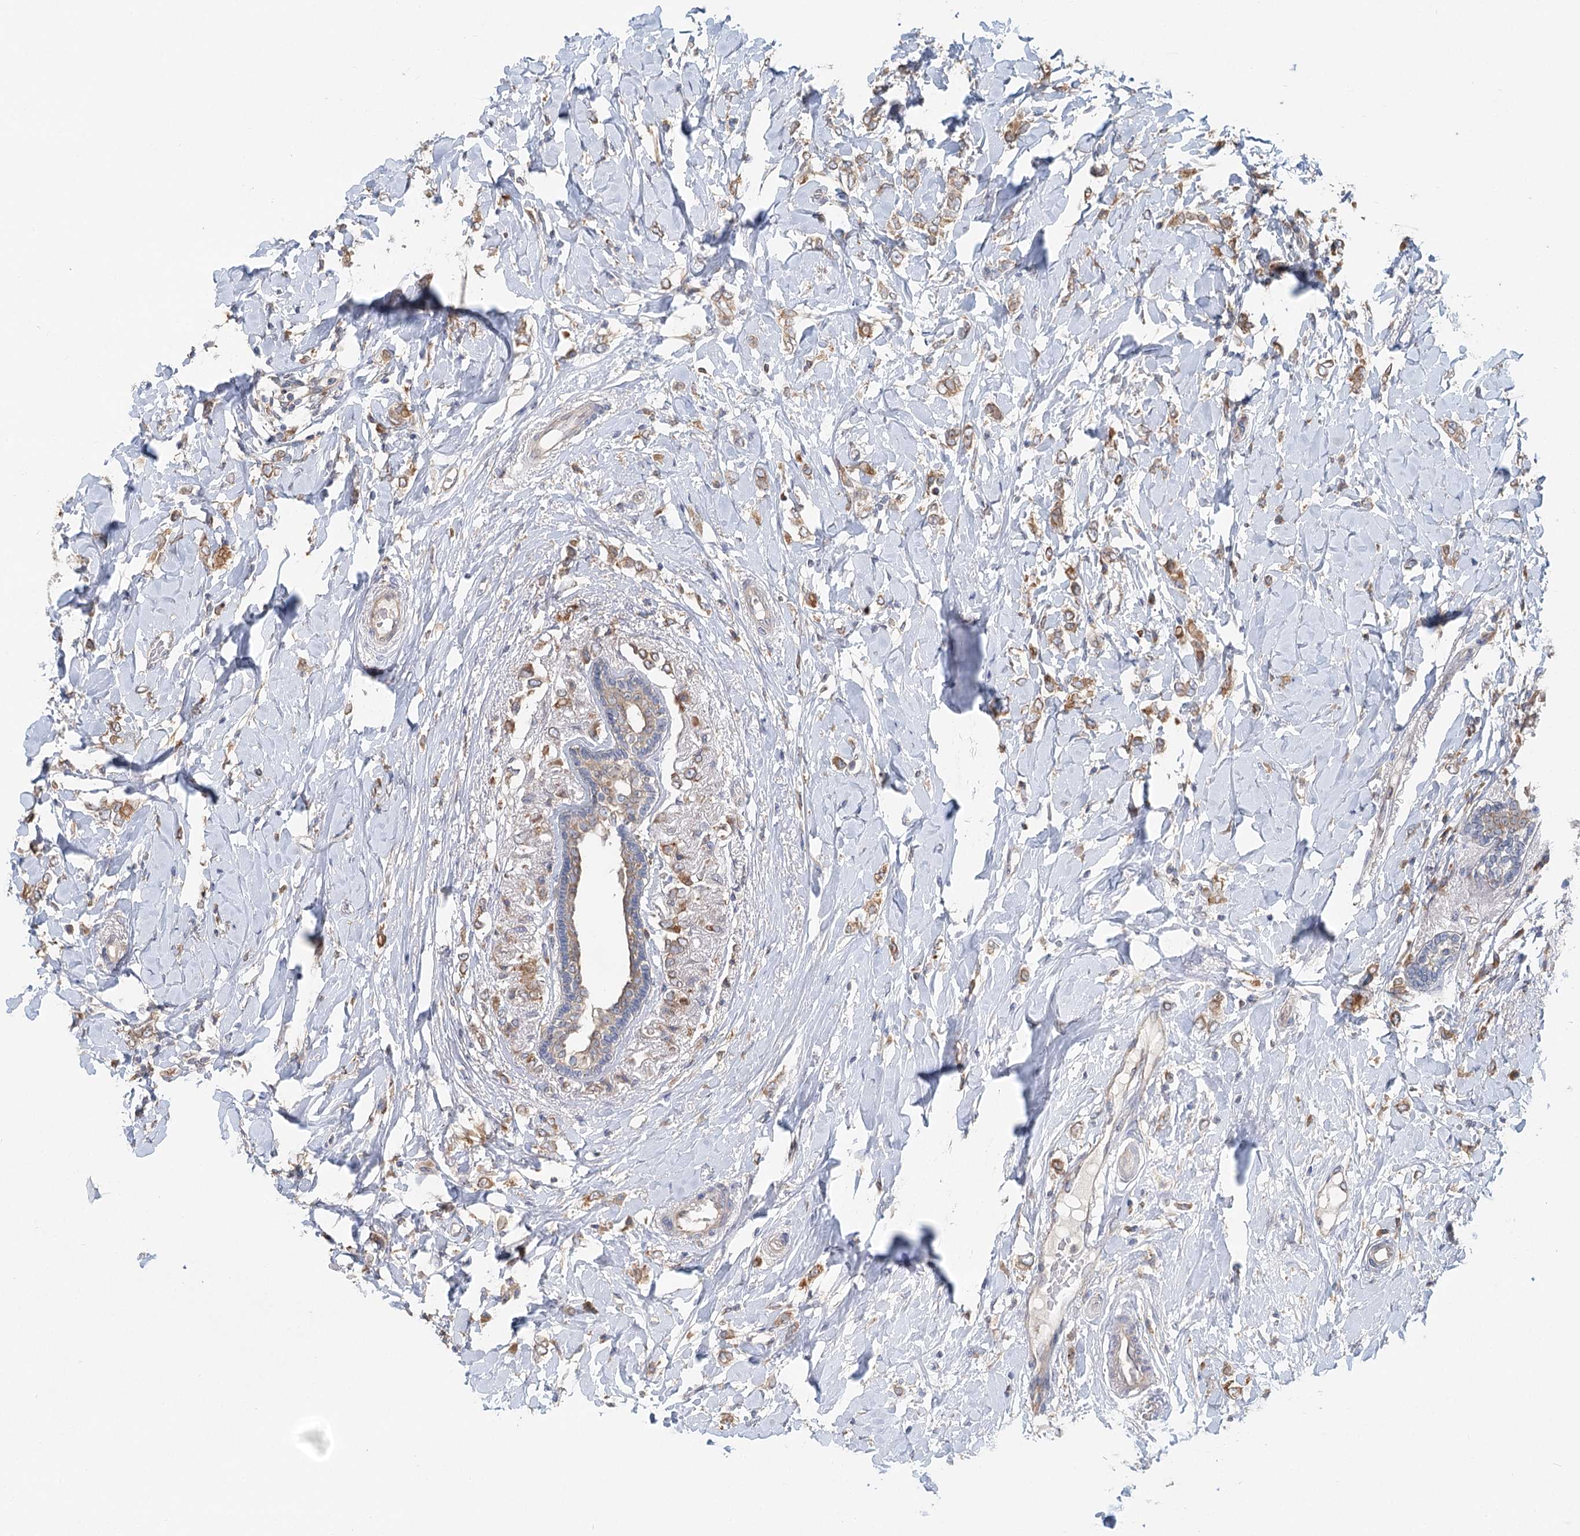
{"staining": {"intensity": "moderate", "quantity": ">75%", "location": "cytoplasmic/membranous"}, "tissue": "breast cancer", "cell_type": "Tumor cells", "image_type": "cancer", "snomed": [{"axis": "morphology", "description": "Normal tissue, NOS"}, {"axis": "morphology", "description": "Lobular carcinoma"}, {"axis": "topography", "description": "Breast"}], "caption": "A brown stain highlights moderate cytoplasmic/membranous expression of a protein in human lobular carcinoma (breast) tumor cells. (Stains: DAB (3,3'-diaminobenzidine) in brown, nuclei in blue, Microscopy: brightfield microscopy at high magnification).", "gene": "PAIP2", "patient": {"sex": "female", "age": 47}}